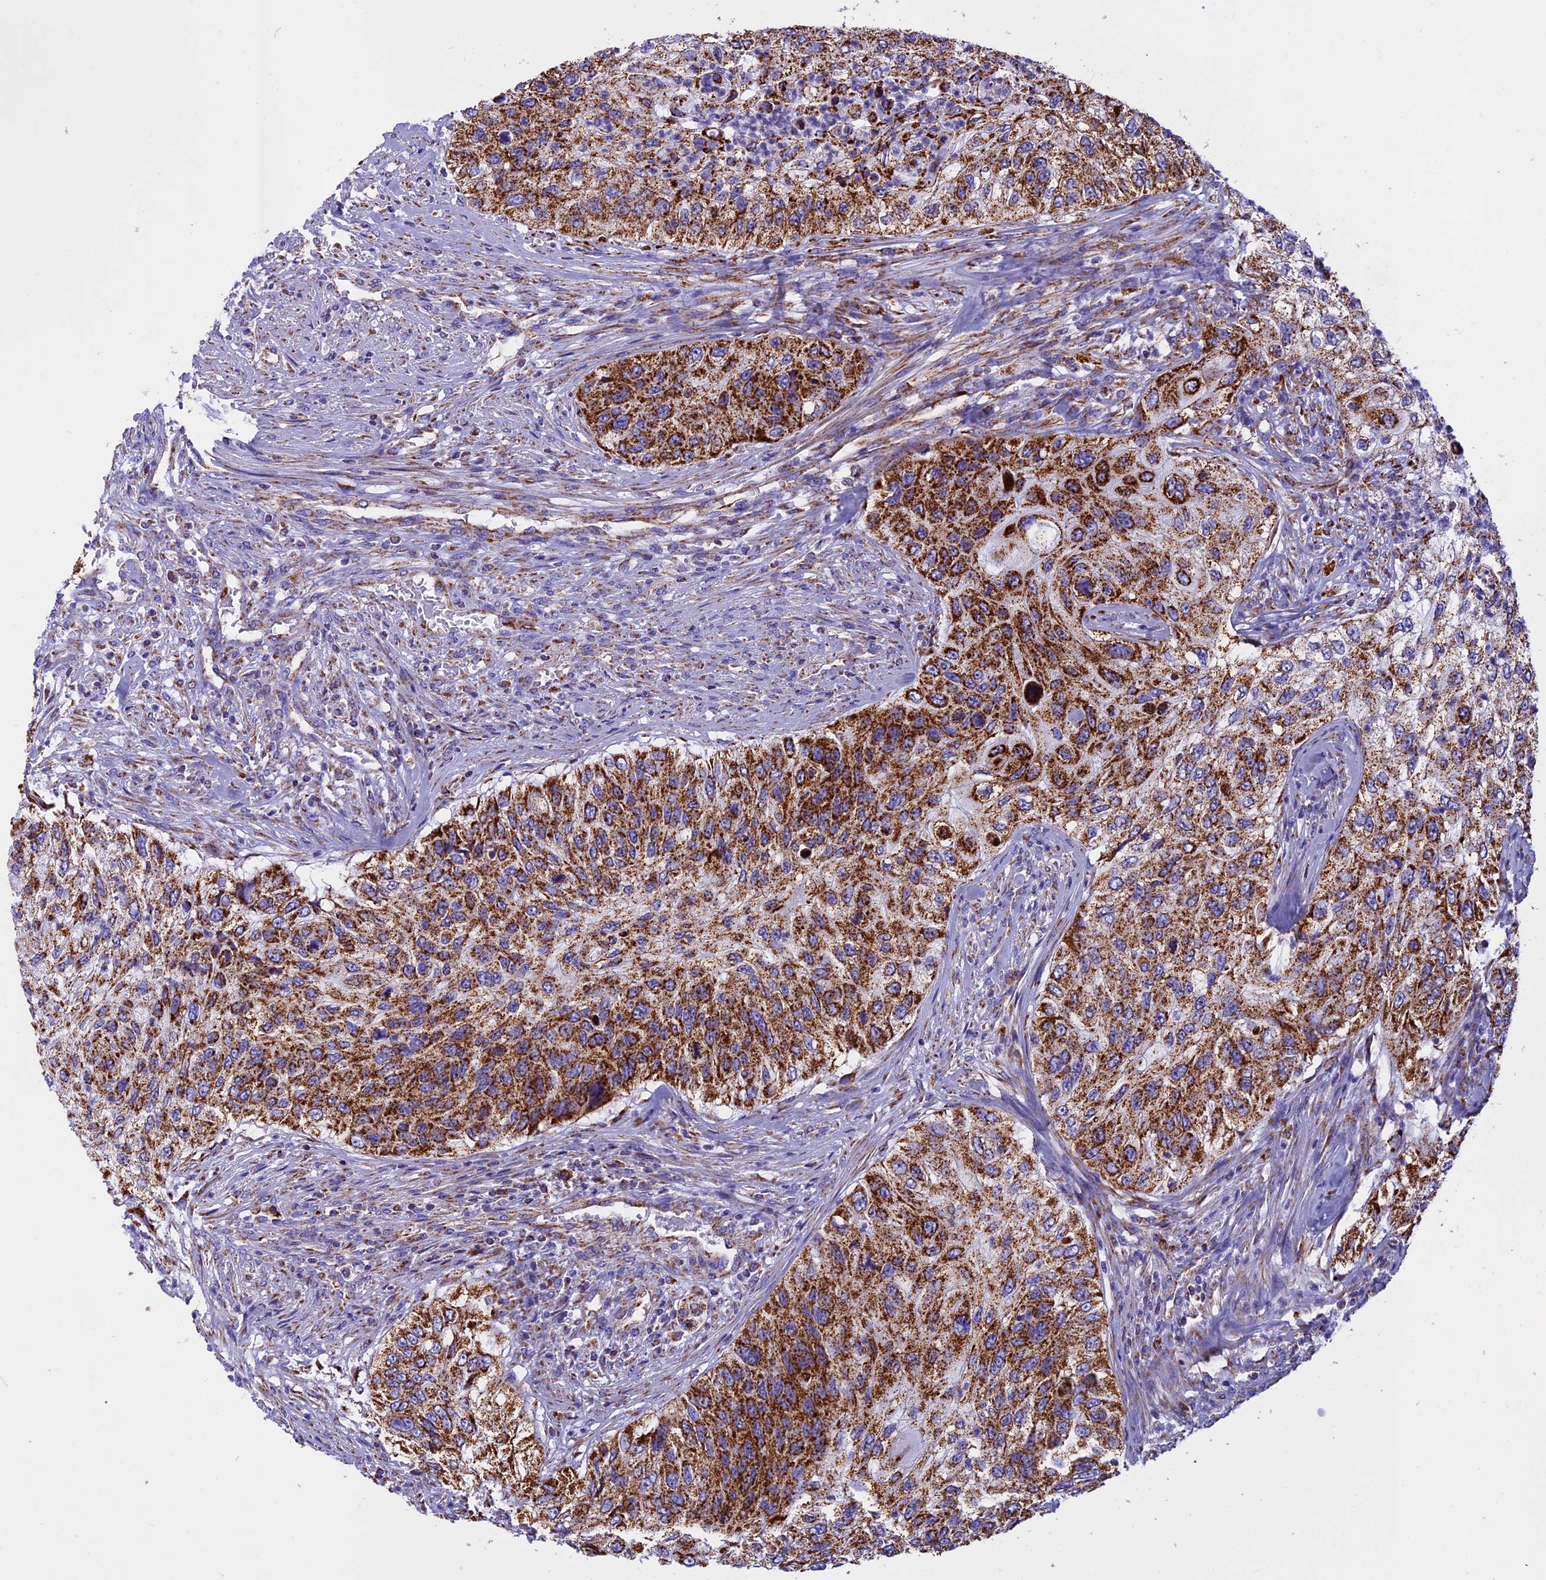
{"staining": {"intensity": "strong", "quantity": ">75%", "location": "cytoplasmic/membranous"}, "tissue": "urothelial cancer", "cell_type": "Tumor cells", "image_type": "cancer", "snomed": [{"axis": "morphology", "description": "Urothelial carcinoma, High grade"}, {"axis": "topography", "description": "Urinary bladder"}], "caption": "A high amount of strong cytoplasmic/membranous expression is identified in approximately >75% of tumor cells in high-grade urothelial carcinoma tissue.", "gene": "VDAC2", "patient": {"sex": "female", "age": 60}}